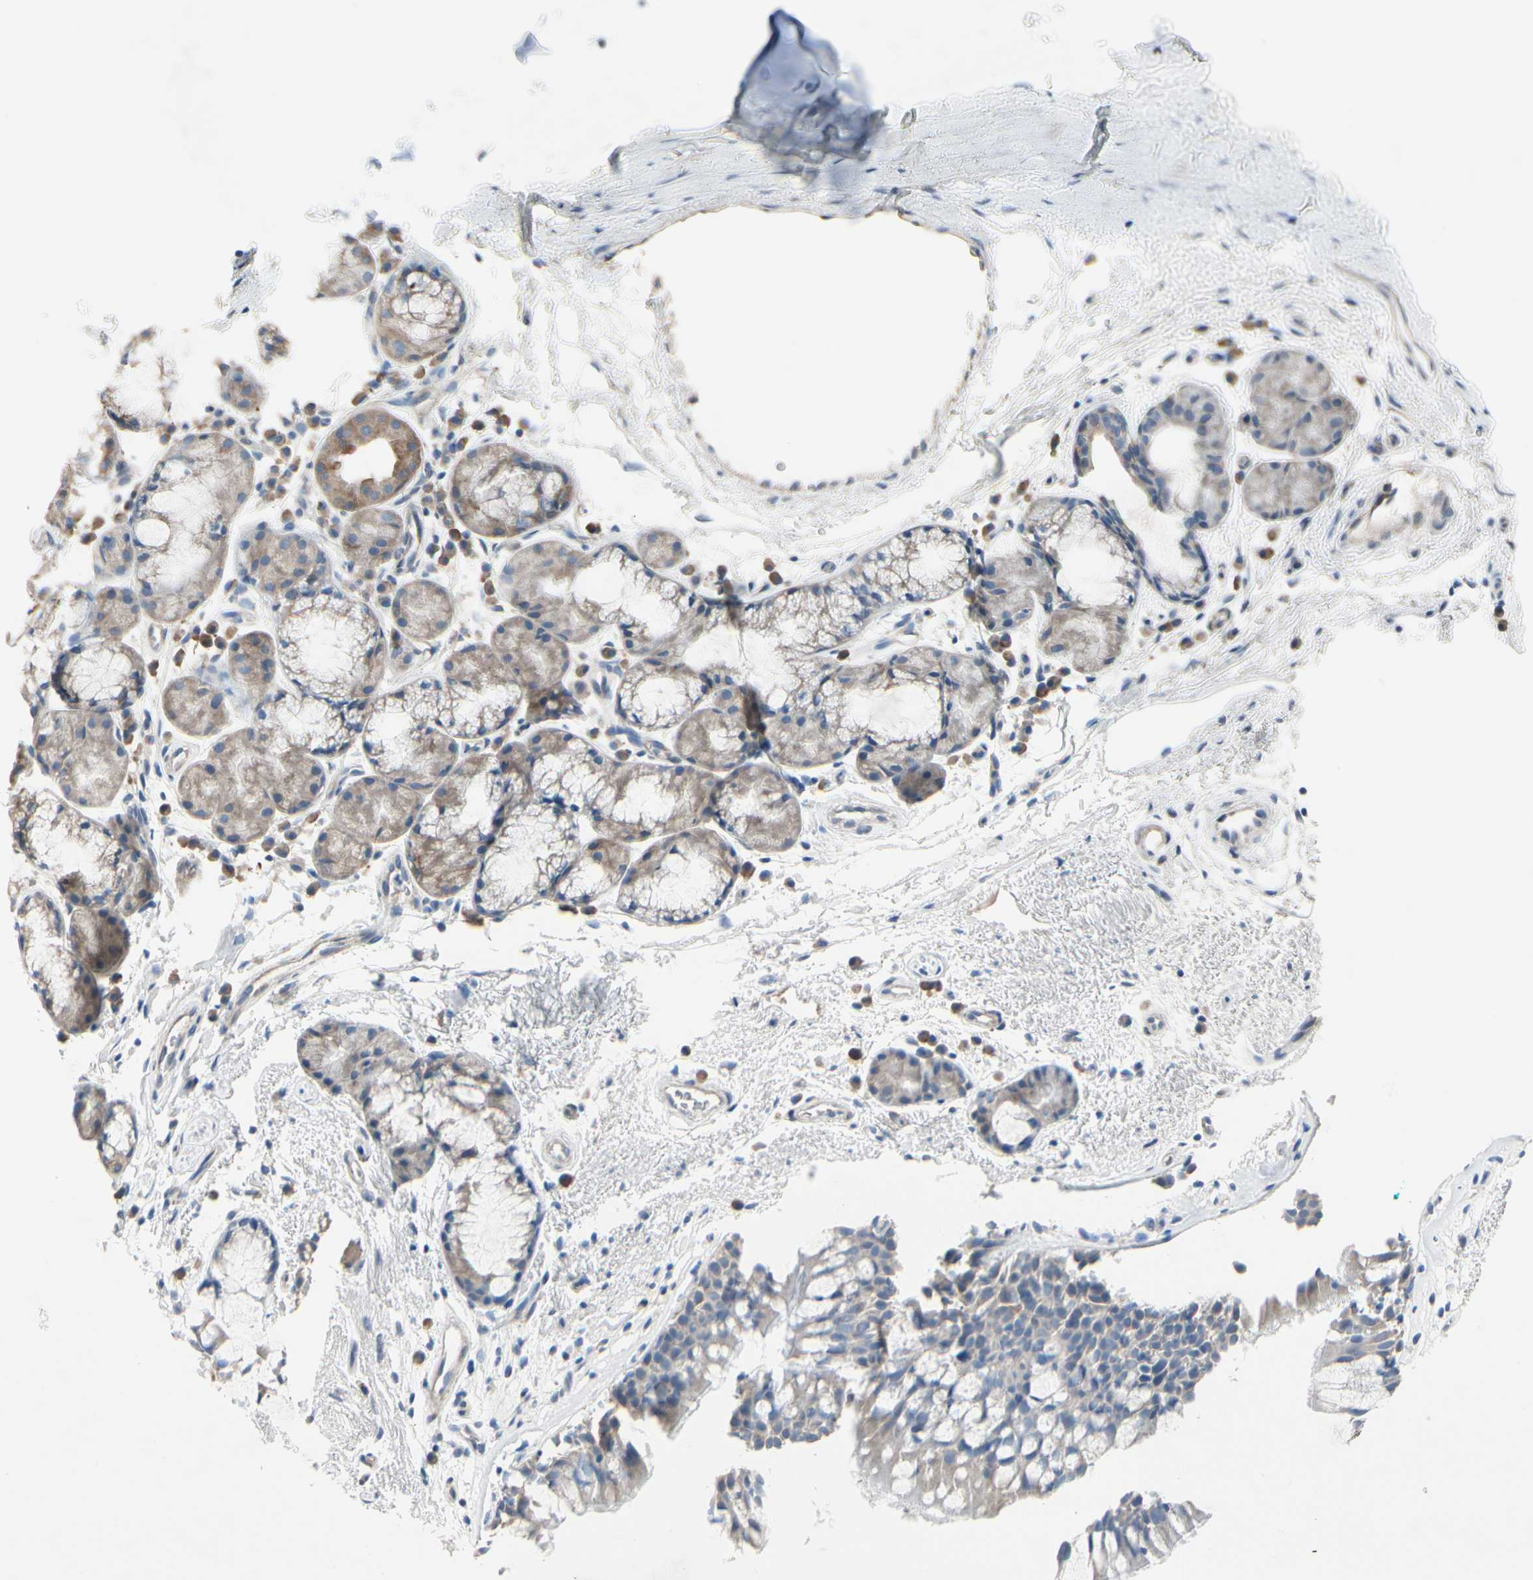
{"staining": {"intensity": "weak", "quantity": "<25%", "location": "cytoplasmic/membranous"}, "tissue": "bronchus", "cell_type": "Respiratory epithelial cells", "image_type": "normal", "snomed": [{"axis": "morphology", "description": "Normal tissue, NOS"}, {"axis": "topography", "description": "Bronchus"}], "caption": "Human bronchus stained for a protein using immunohistochemistry displays no positivity in respiratory epithelial cells.", "gene": "MAP2", "patient": {"sex": "female", "age": 54}}